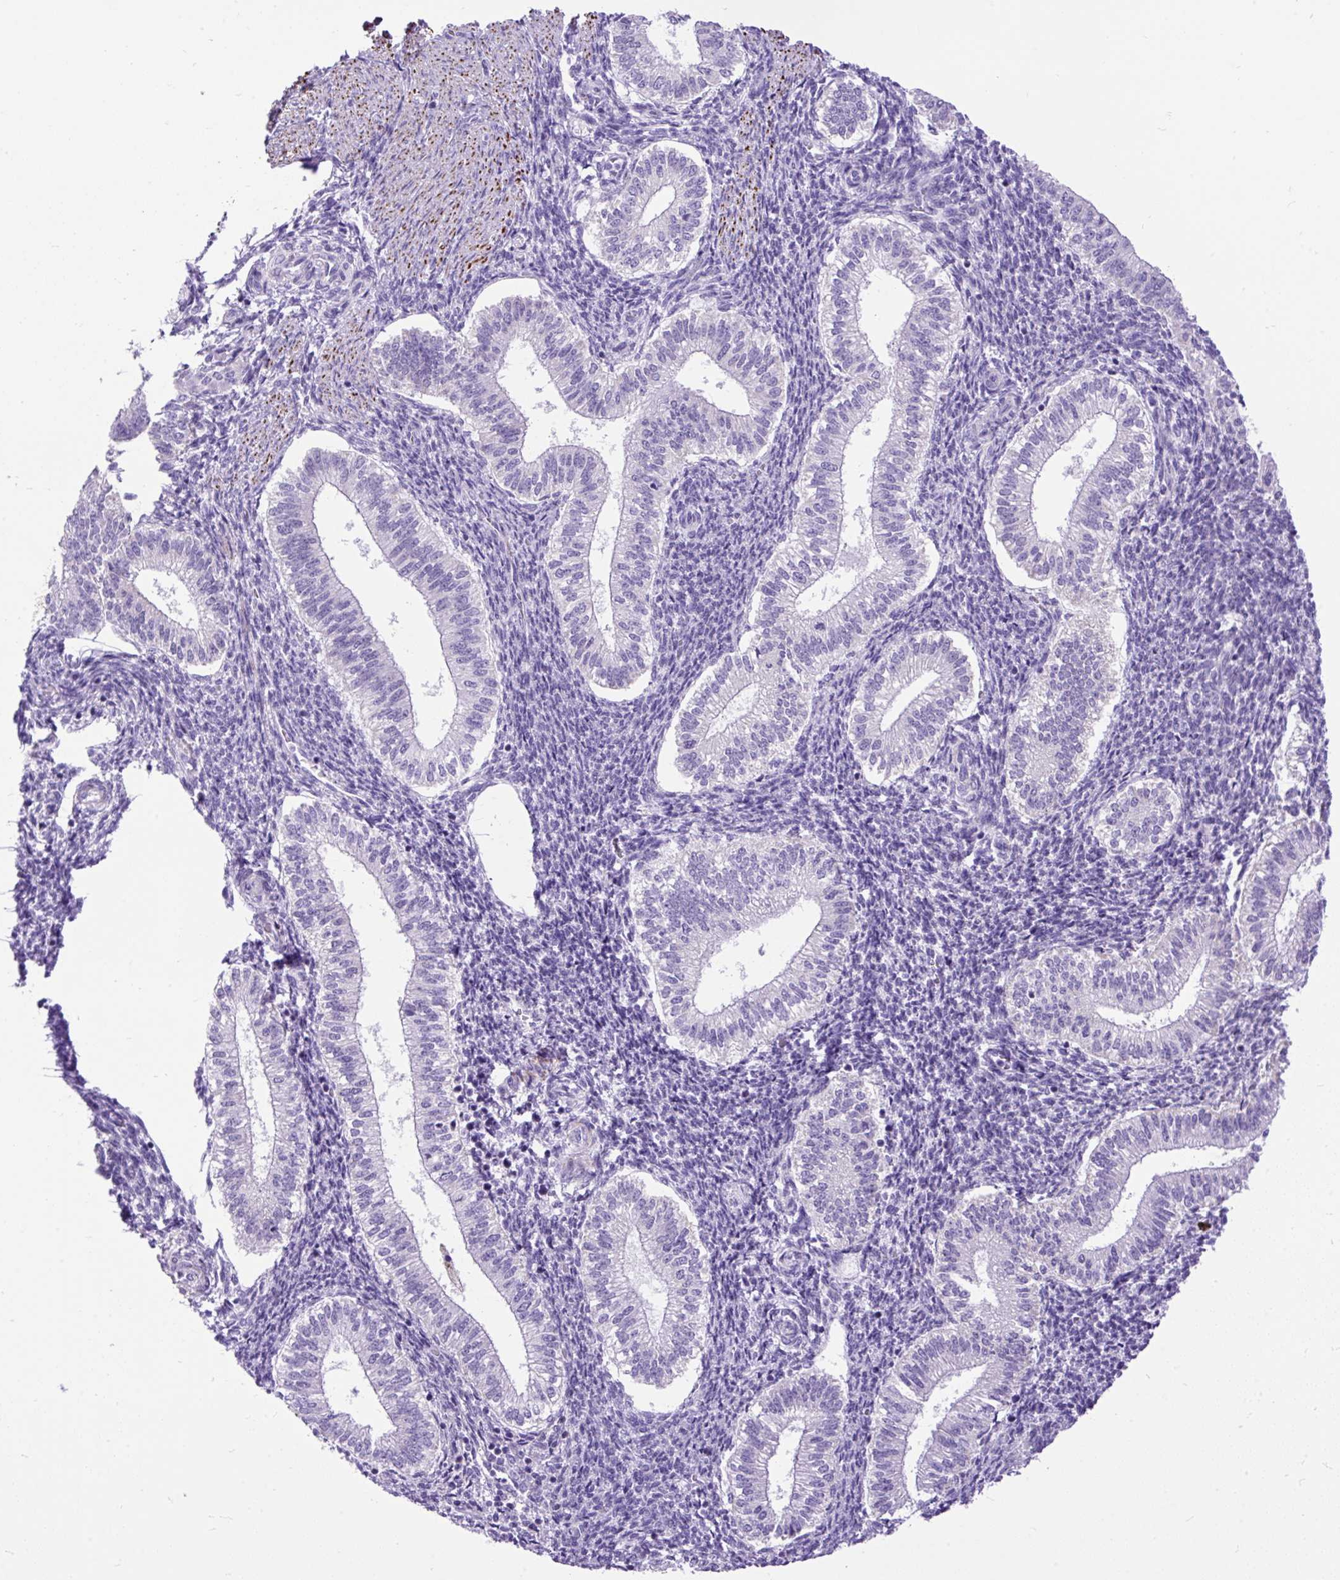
{"staining": {"intensity": "negative", "quantity": "none", "location": "none"}, "tissue": "endometrium", "cell_type": "Cells in endometrial stroma", "image_type": "normal", "snomed": [{"axis": "morphology", "description": "Normal tissue, NOS"}, {"axis": "topography", "description": "Endometrium"}], "caption": "The photomicrograph demonstrates no significant expression in cells in endometrial stroma of endometrium.", "gene": "ZNF256", "patient": {"sex": "female", "age": 25}}